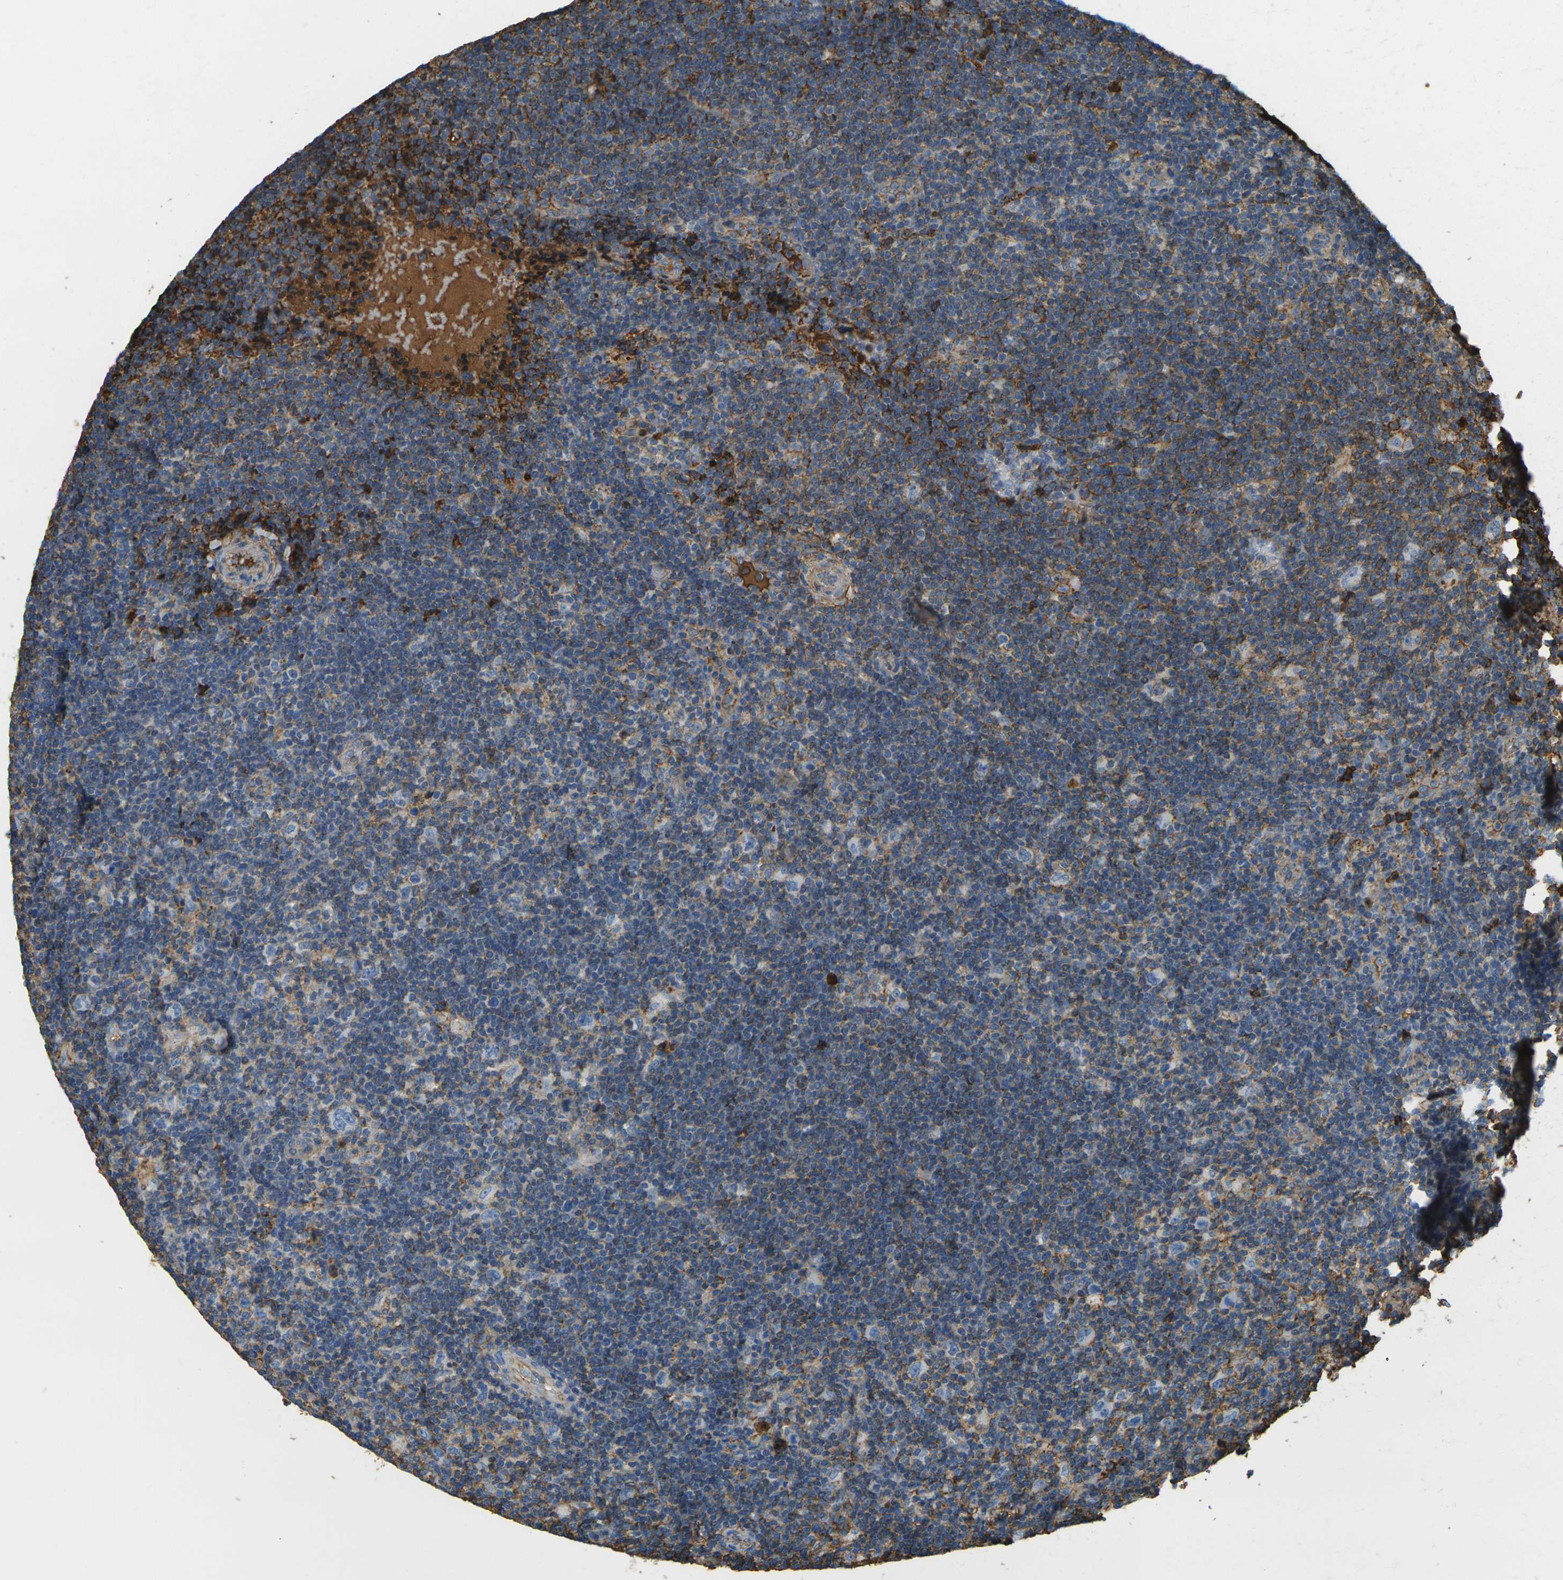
{"staining": {"intensity": "negative", "quantity": "none", "location": "none"}, "tissue": "lymphoma", "cell_type": "Tumor cells", "image_type": "cancer", "snomed": [{"axis": "morphology", "description": "Hodgkin's disease, NOS"}, {"axis": "topography", "description": "Lymph node"}], "caption": "This is an IHC histopathology image of human Hodgkin's disease. There is no positivity in tumor cells.", "gene": "PLCD1", "patient": {"sex": "female", "age": 57}}